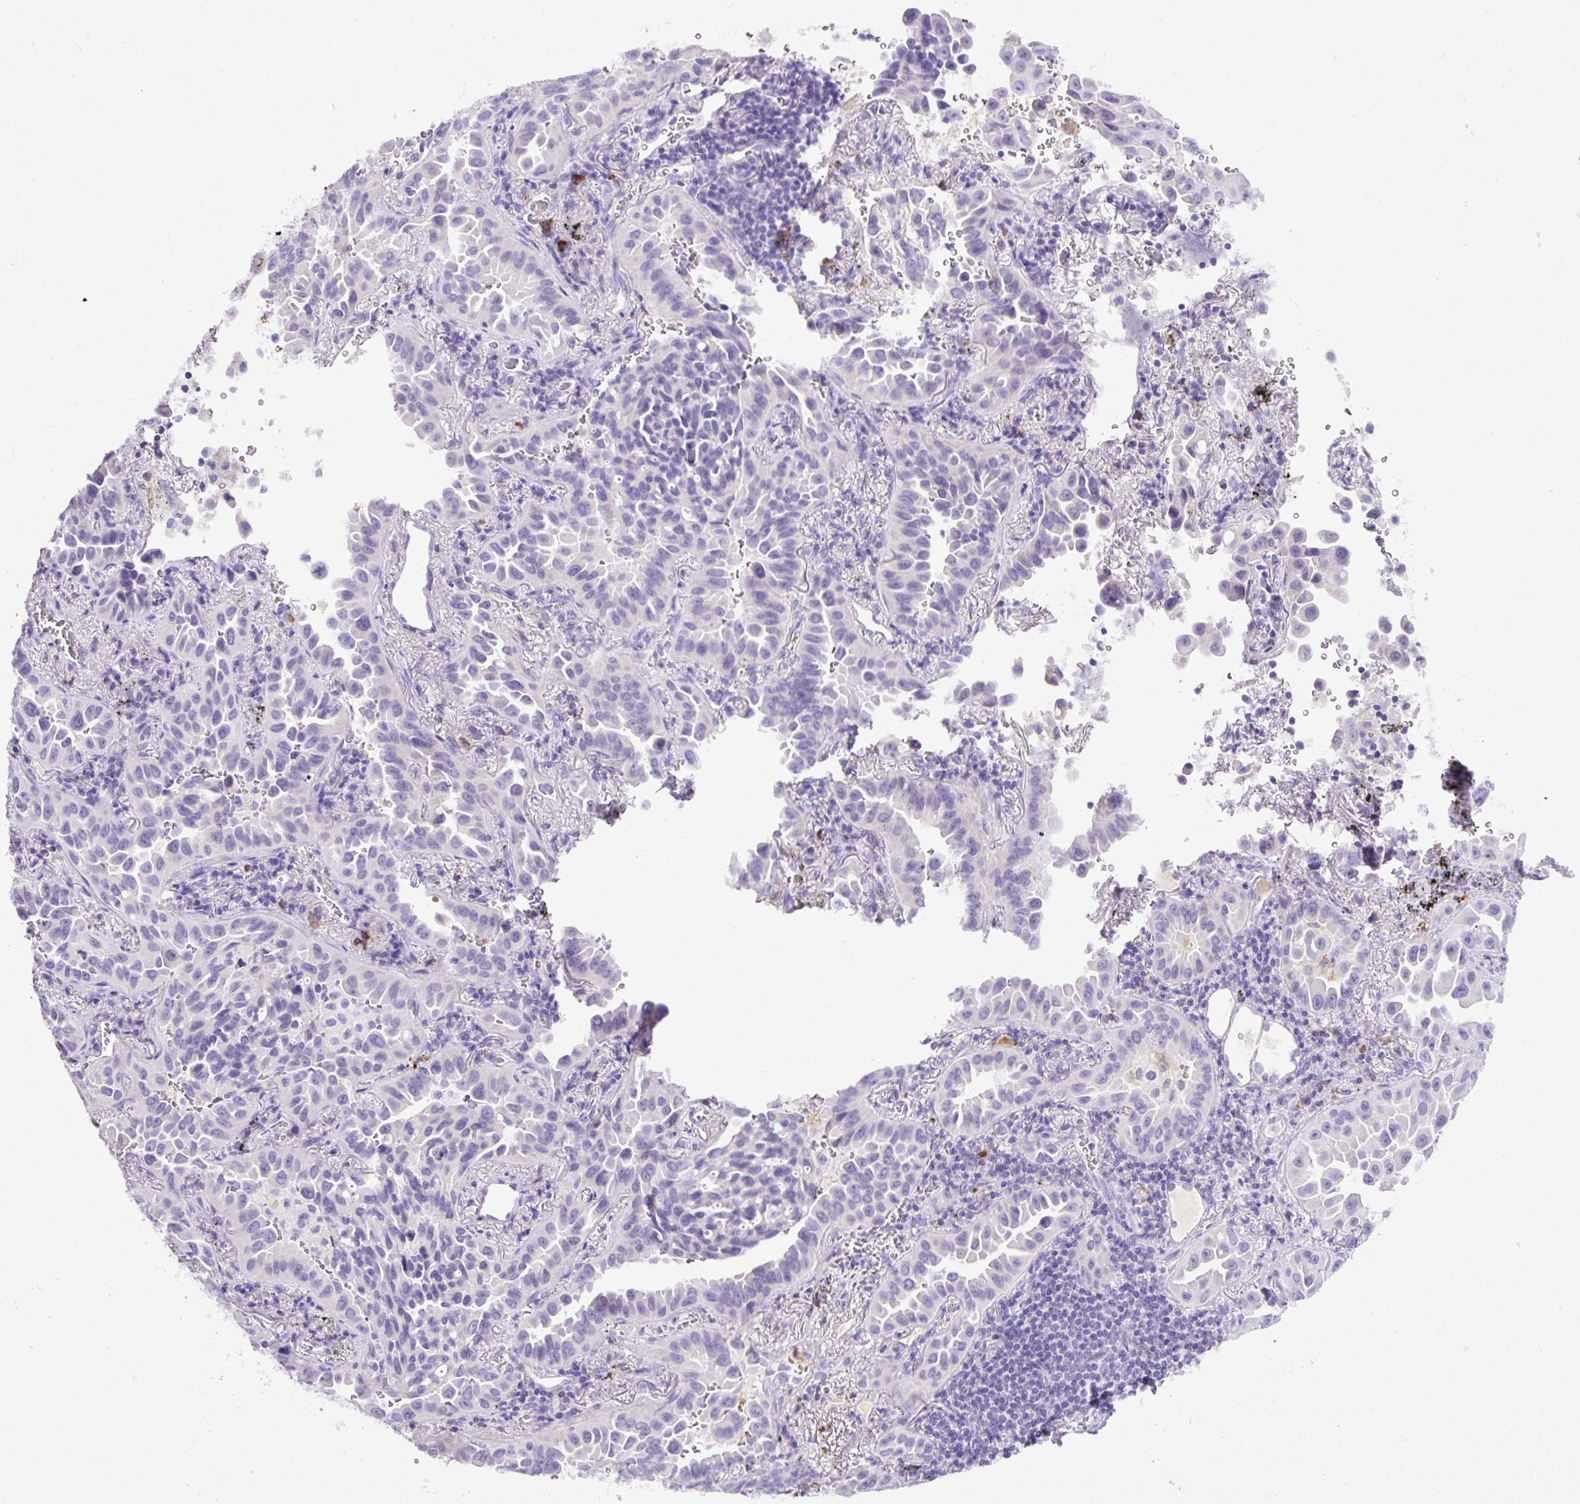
{"staining": {"intensity": "negative", "quantity": "none", "location": "none"}, "tissue": "lung cancer", "cell_type": "Tumor cells", "image_type": "cancer", "snomed": [{"axis": "morphology", "description": "Adenocarcinoma, NOS"}, {"axis": "topography", "description": "Lung"}], "caption": "A histopathology image of lung adenocarcinoma stained for a protein reveals no brown staining in tumor cells.", "gene": "SPTBN5", "patient": {"sex": "male", "age": 68}}